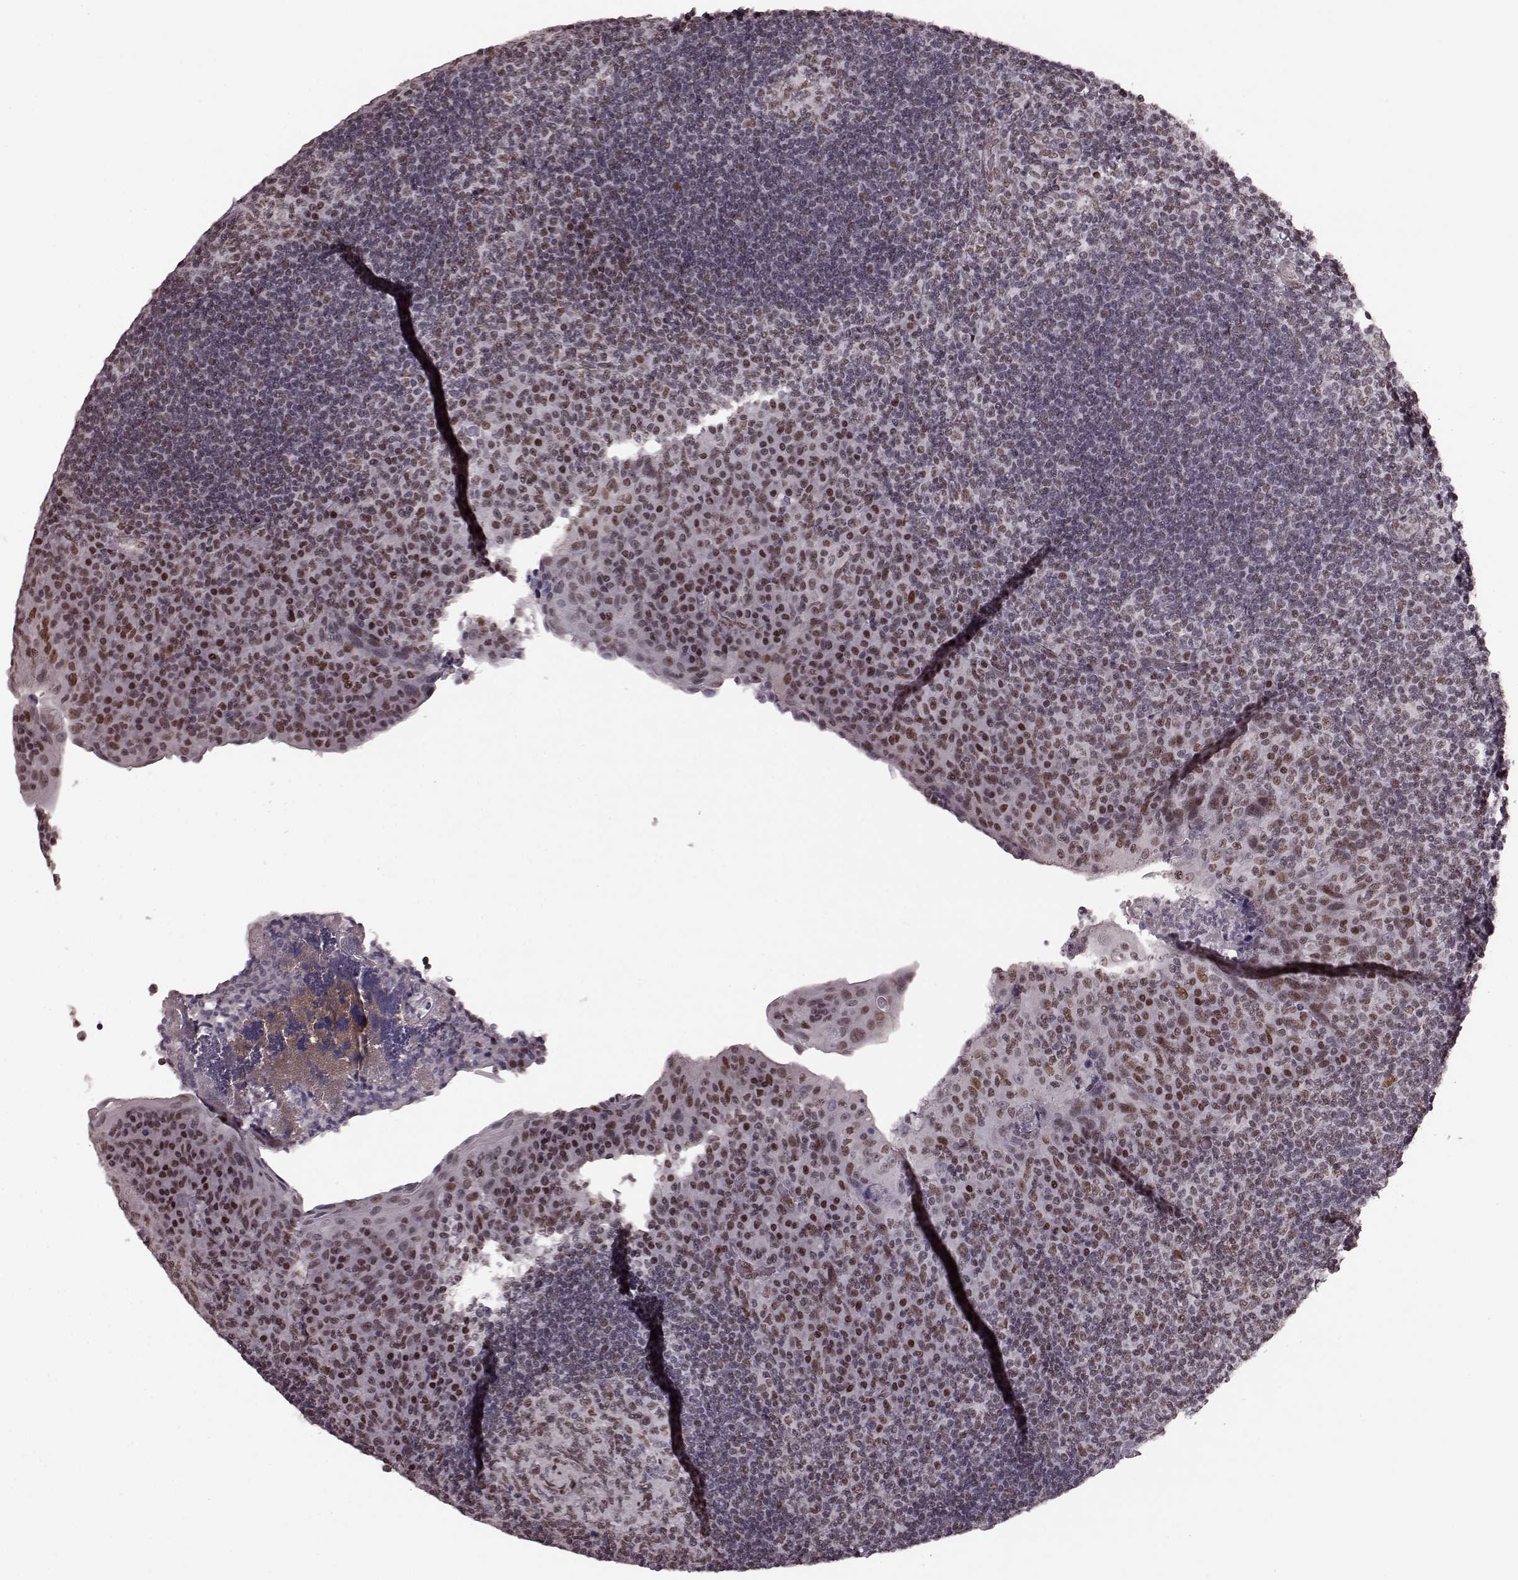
{"staining": {"intensity": "moderate", "quantity": "<25%", "location": "nuclear"}, "tissue": "tonsil", "cell_type": "Germinal center cells", "image_type": "normal", "snomed": [{"axis": "morphology", "description": "Normal tissue, NOS"}, {"axis": "topography", "description": "Tonsil"}], "caption": "Immunohistochemical staining of benign tonsil shows low levels of moderate nuclear expression in approximately <25% of germinal center cells.", "gene": "NR2C1", "patient": {"sex": "male", "age": 17}}